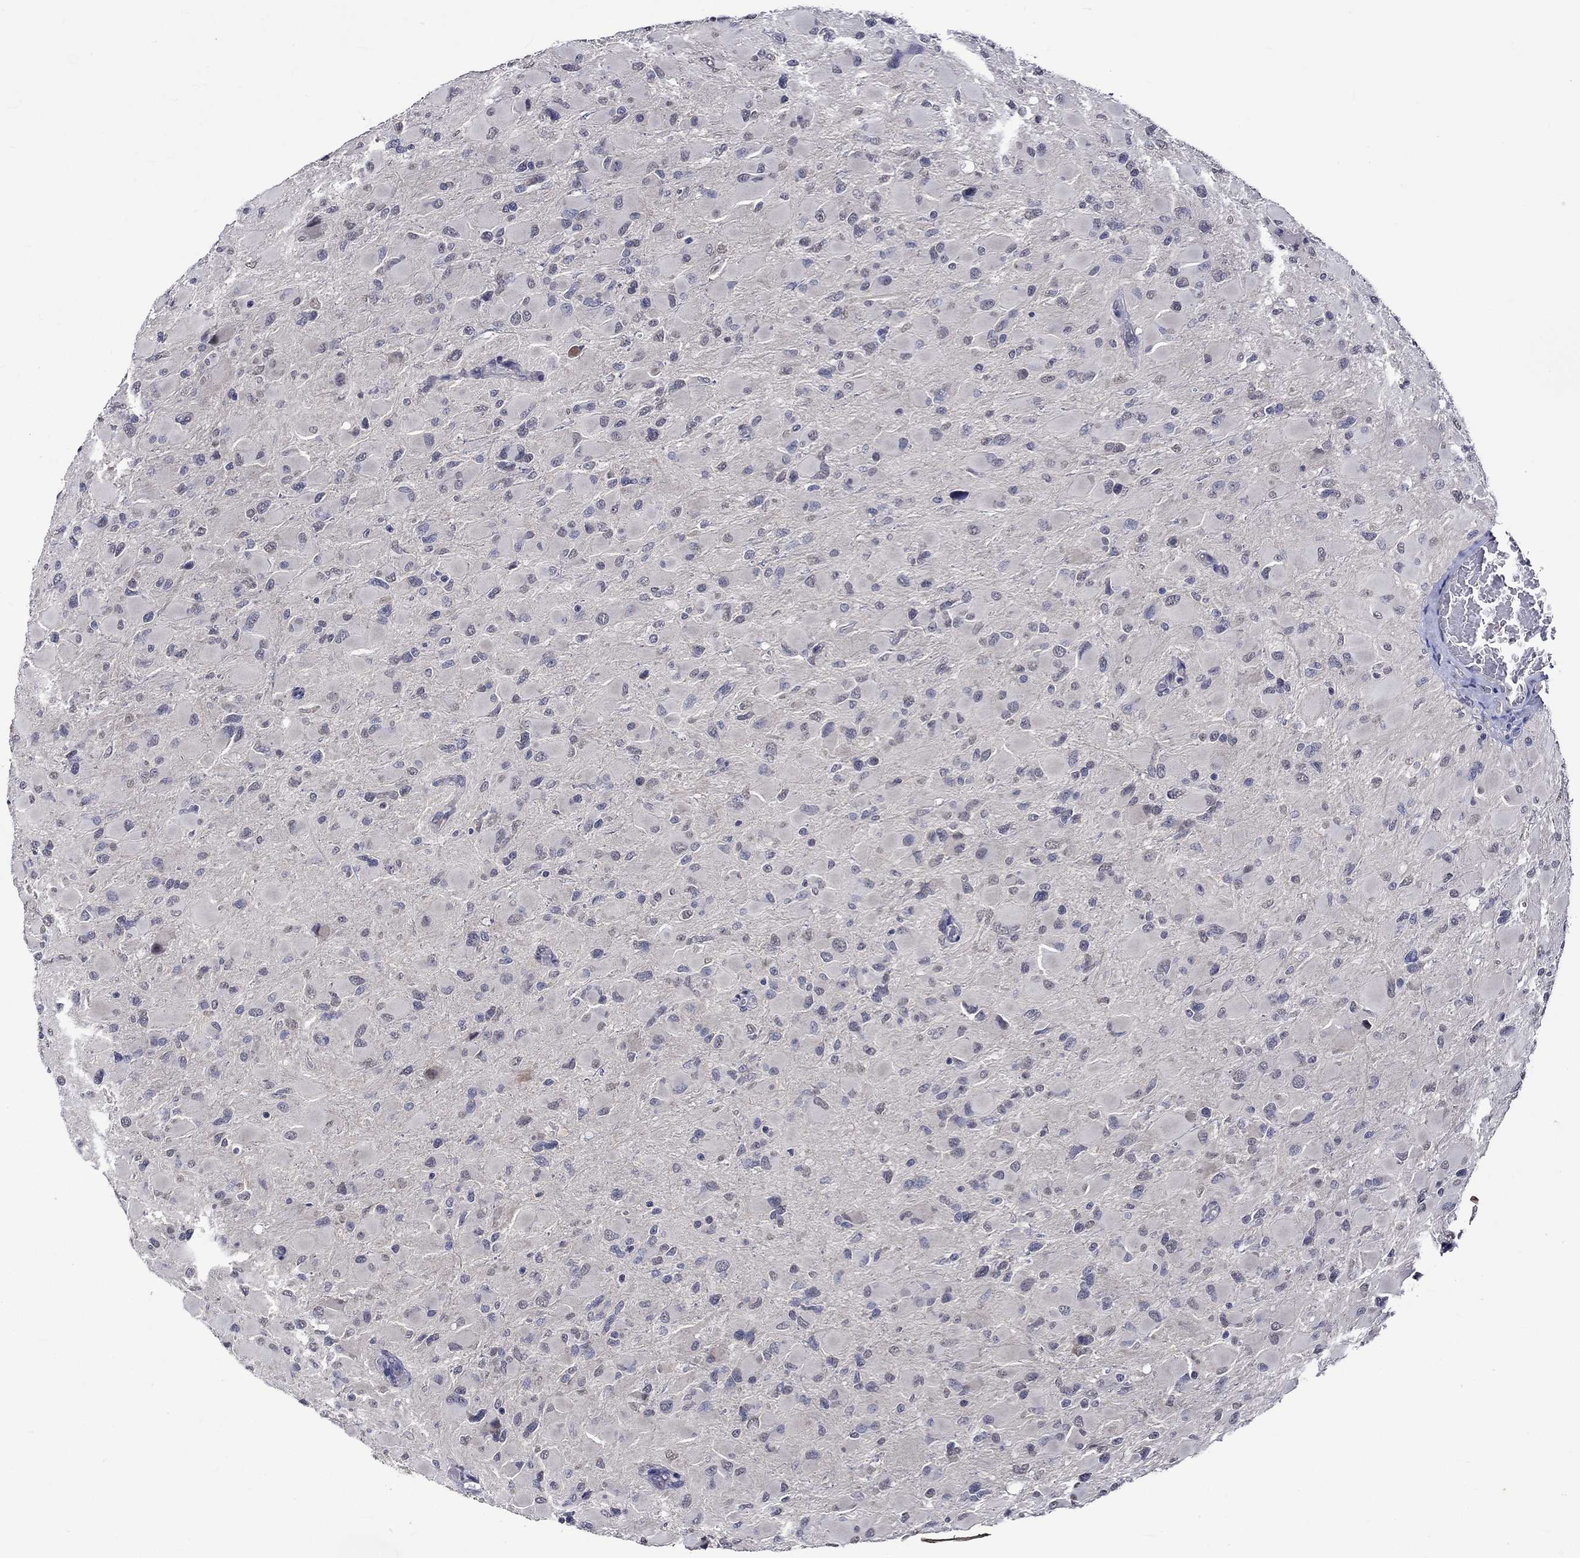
{"staining": {"intensity": "negative", "quantity": "none", "location": "none"}, "tissue": "glioma", "cell_type": "Tumor cells", "image_type": "cancer", "snomed": [{"axis": "morphology", "description": "Glioma, malignant, High grade"}, {"axis": "topography", "description": "Cerebral cortex"}], "caption": "This is an immunohistochemistry (IHC) micrograph of human high-grade glioma (malignant). There is no staining in tumor cells.", "gene": "DDX3Y", "patient": {"sex": "female", "age": 36}}